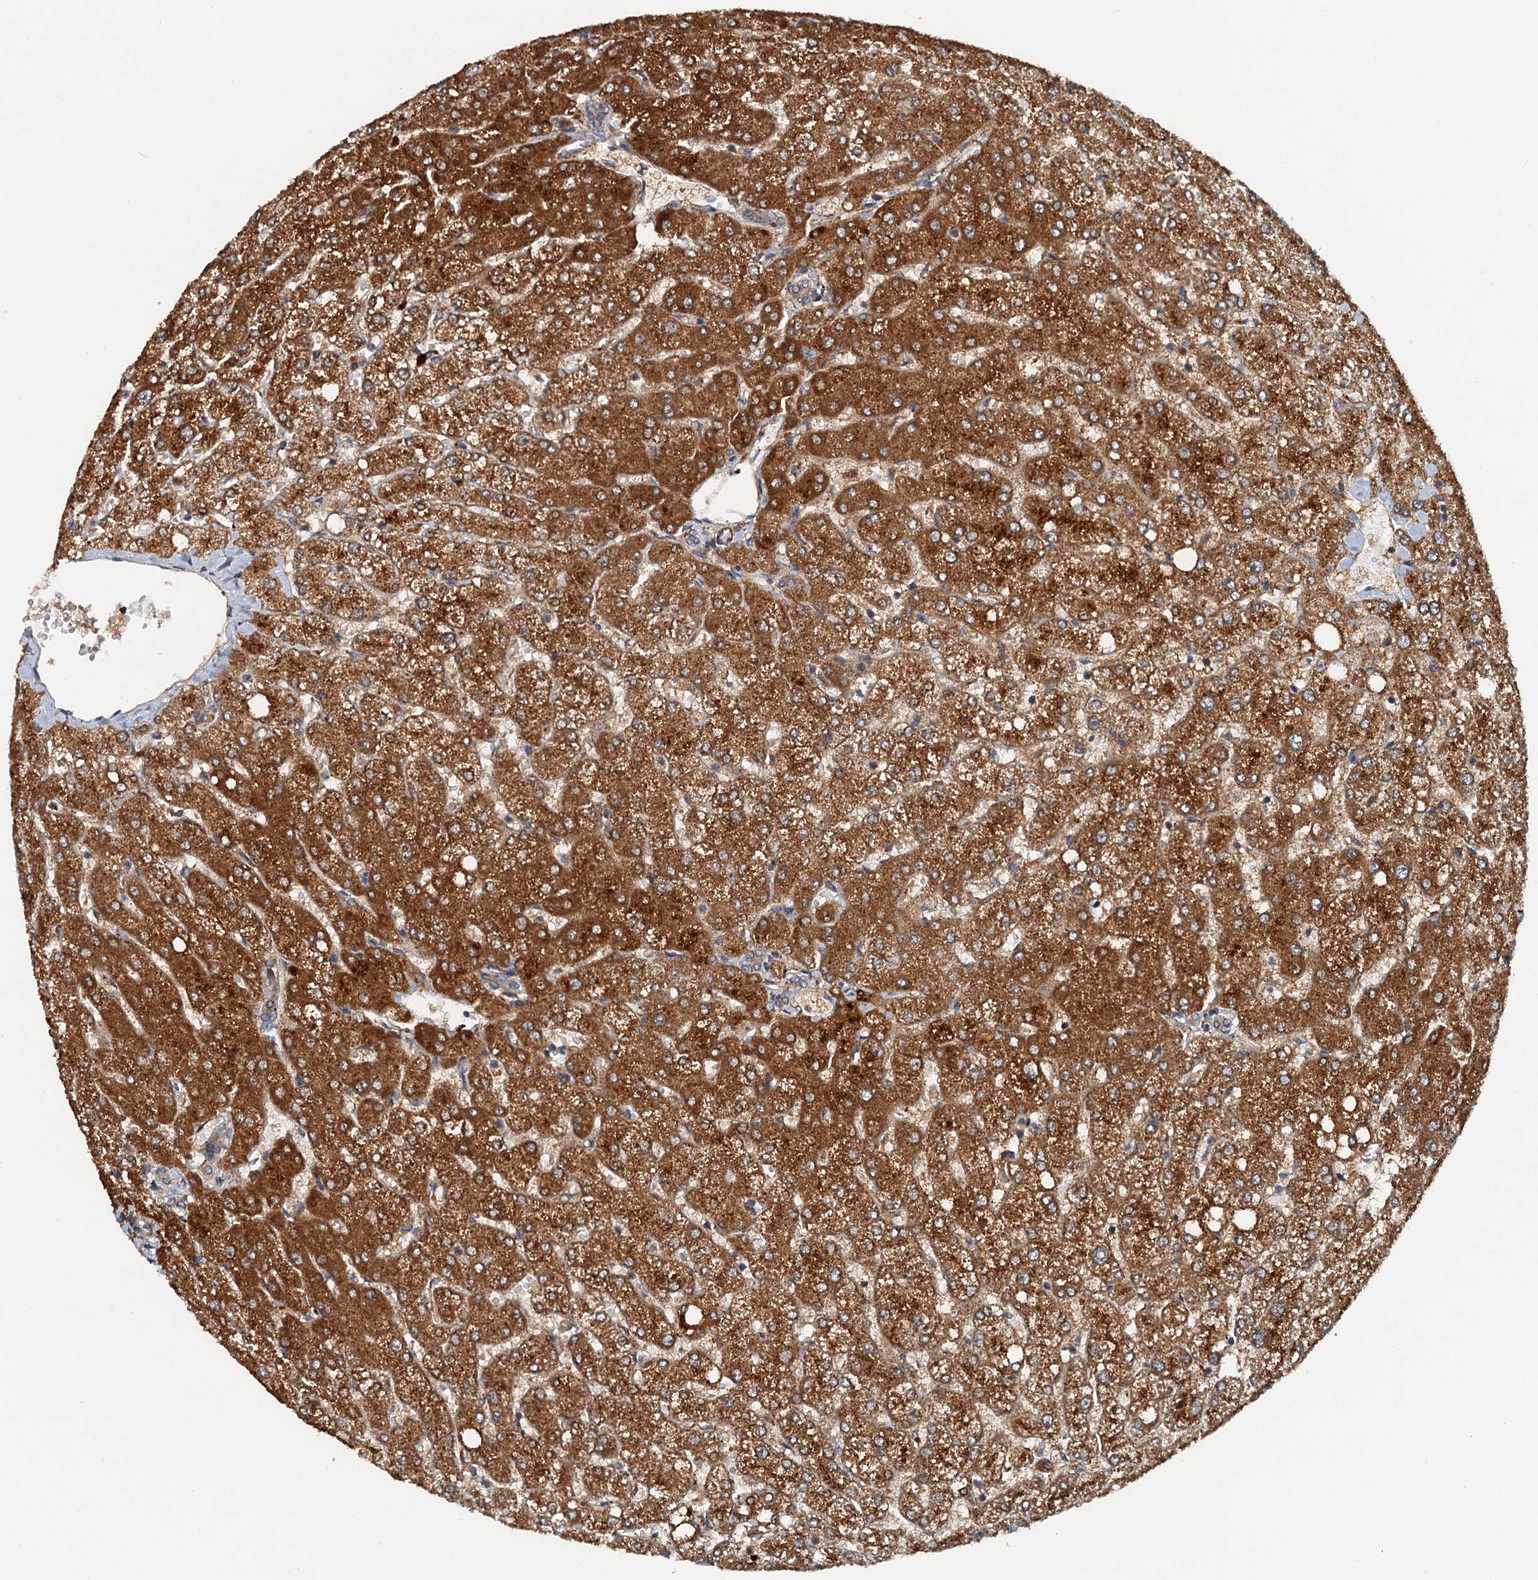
{"staining": {"intensity": "weak", "quantity": "25%-75%", "location": "cytoplasmic/membranous"}, "tissue": "liver", "cell_type": "Cholangiocytes", "image_type": "normal", "snomed": [{"axis": "morphology", "description": "Normal tissue, NOS"}, {"axis": "topography", "description": "Liver"}], "caption": "Immunohistochemistry (IHC) of unremarkable human liver demonstrates low levels of weak cytoplasmic/membranous positivity in approximately 25%-75% of cholangiocytes. (brown staining indicates protein expression, while blue staining denotes nuclei).", "gene": "EFL1", "patient": {"sex": "female", "age": 54}}